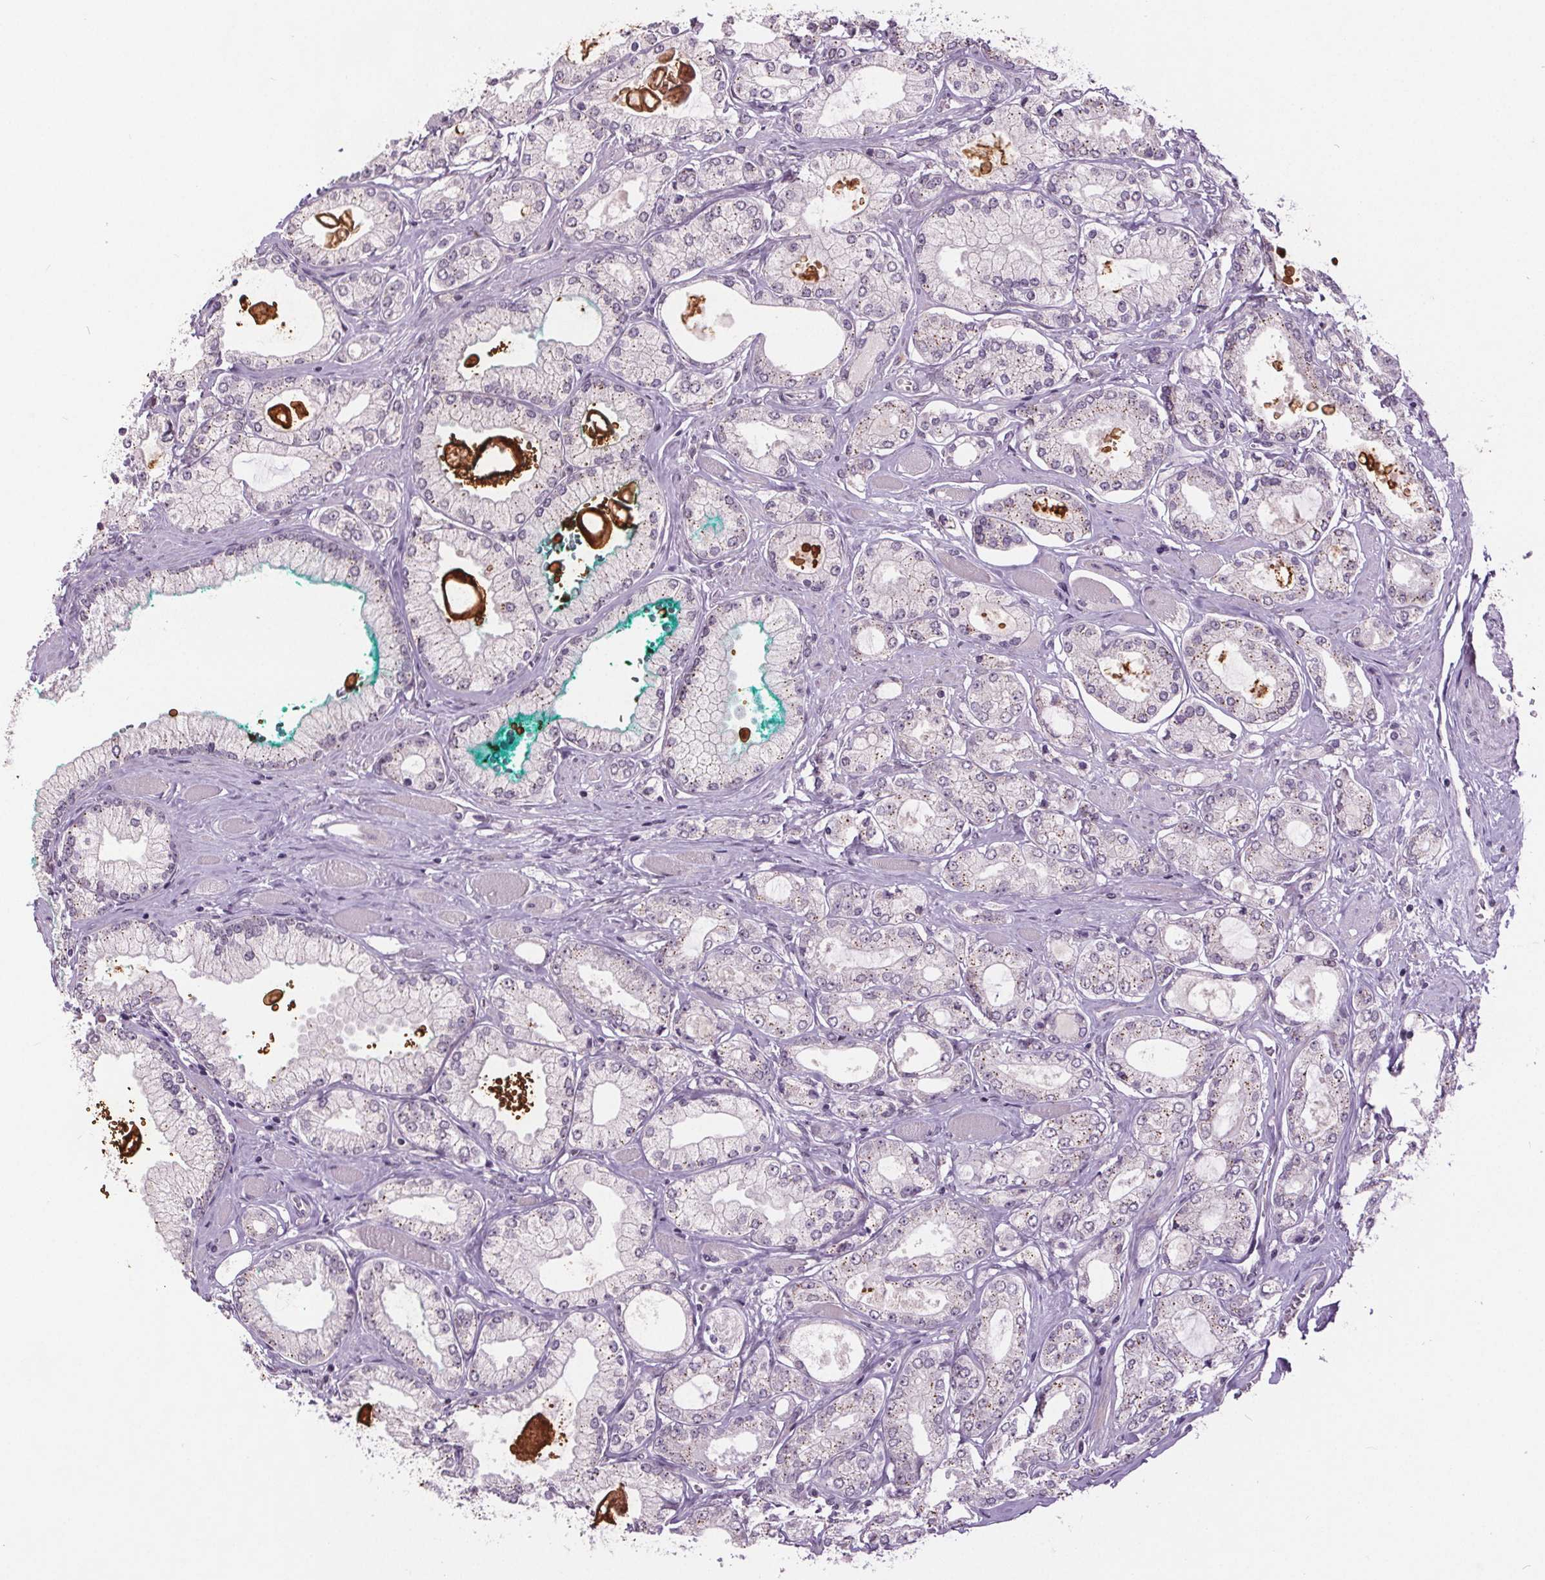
{"staining": {"intensity": "moderate", "quantity": "<25%", "location": "cytoplasmic/membranous"}, "tissue": "prostate cancer", "cell_type": "Tumor cells", "image_type": "cancer", "snomed": [{"axis": "morphology", "description": "Adenocarcinoma, High grade"}, {"axis": "topography", "description": "Prostate"}], "caption": "DAB (3,3'-diaminobenzidine) immunohistochemical staining of prostate cancer (high-grade adenocarcinoma) shows moderate cytoplasmic/membranous protein expression in about <25% of tumor cells. (DAB = brown stain, brightfield microscopy at high magnification).", "gene": "CENPF", "patient": {"sex": "male", "age": 68}}